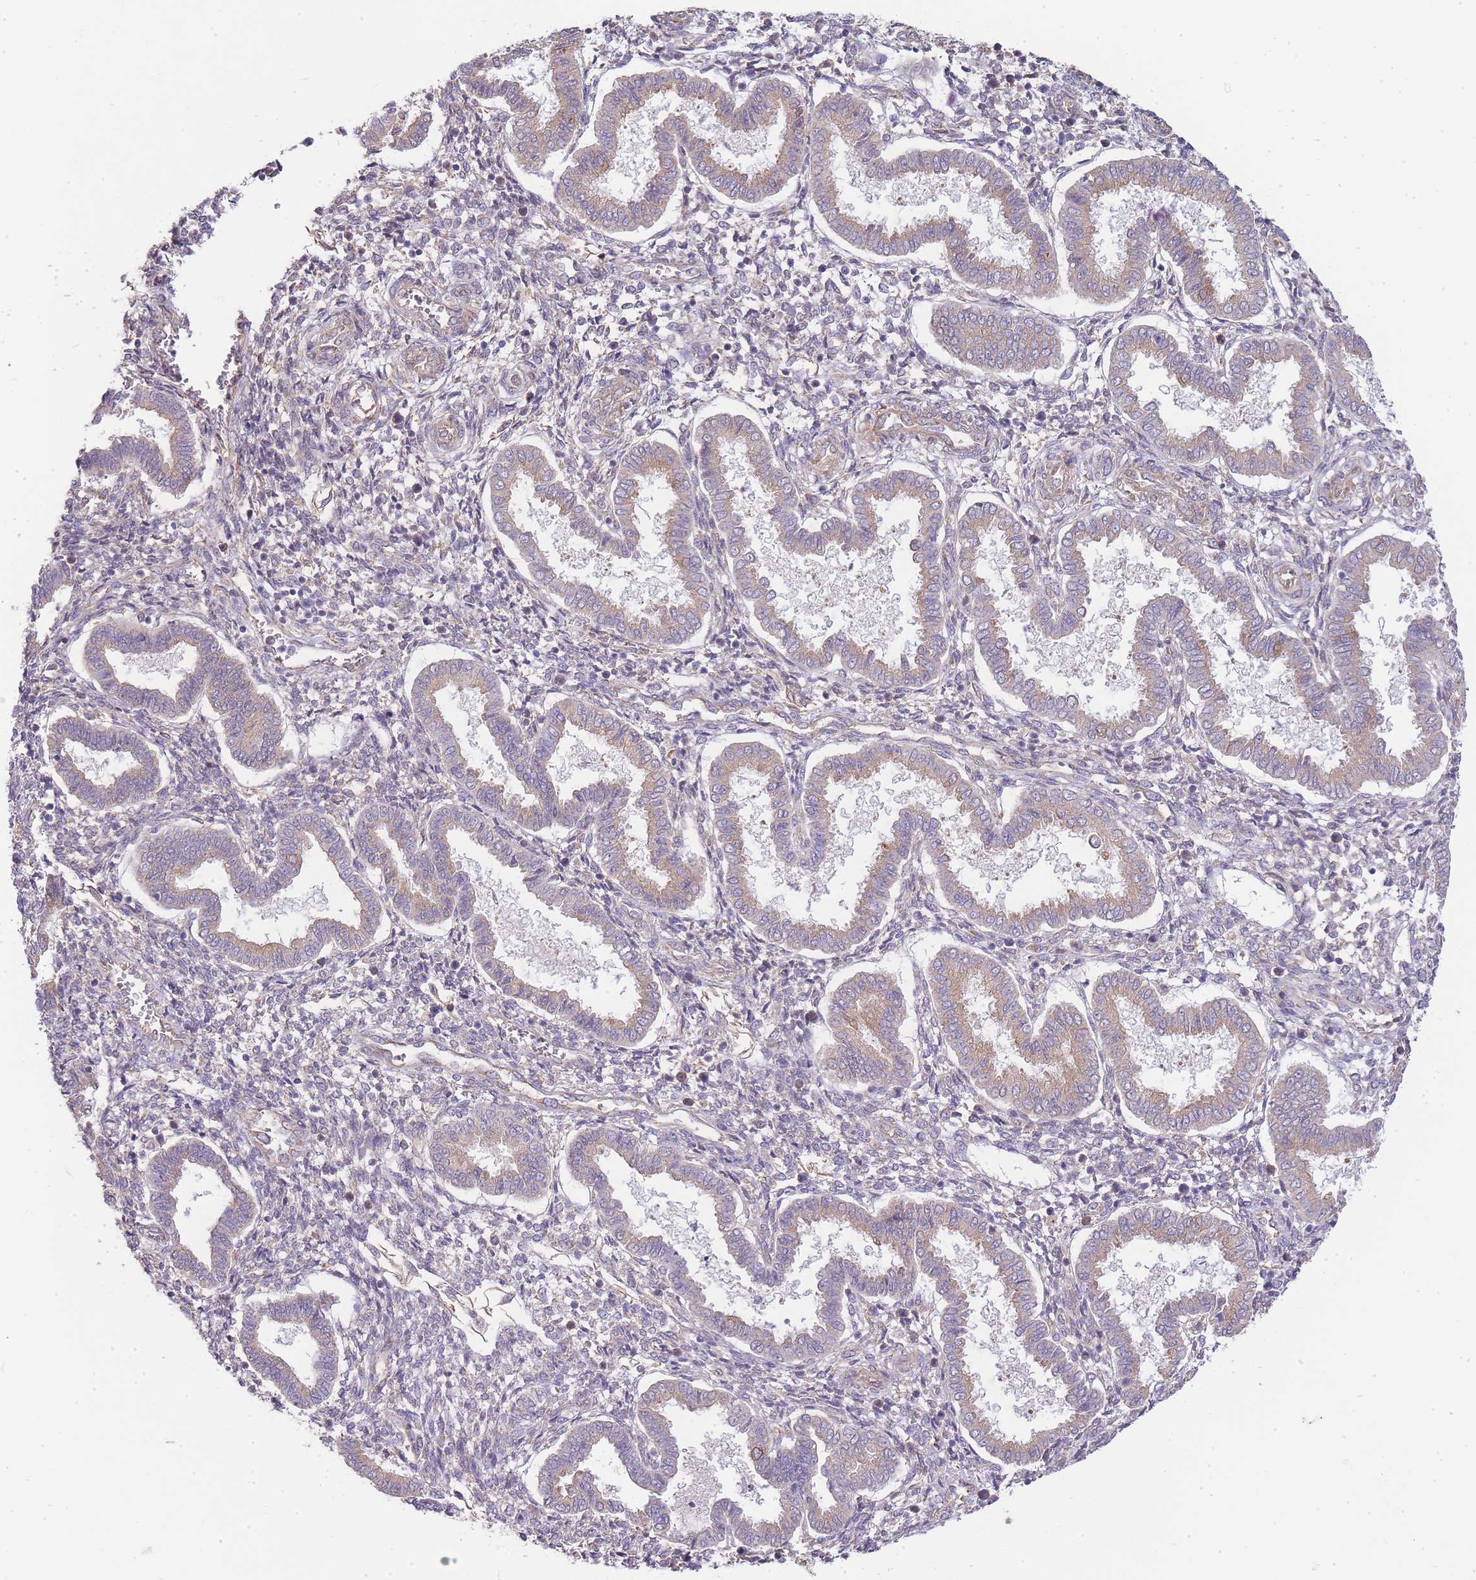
{"staining": {"intensity": "weak", "quantity": "<25%", "location": "cytoplasmic/membranous"}, "tissue": "endometrium", "cell_type": "Cells in endometrial stroma", "image_type": "normal", "snomed": [{"axis": "morphology", "description": "Normal tissue, NOS"}, {"axis": "topography", "description": "Endometrium"}], "caption": "High power microscopy photomicrograph of an immunohistochemistry histopathology image of normal endometrium, revealing no significant positivity in cells in endometrial stroma. (DAB IHC, high magnification).", "gene": "BEX1", "patient": {"sex": "female", "age": 24}}